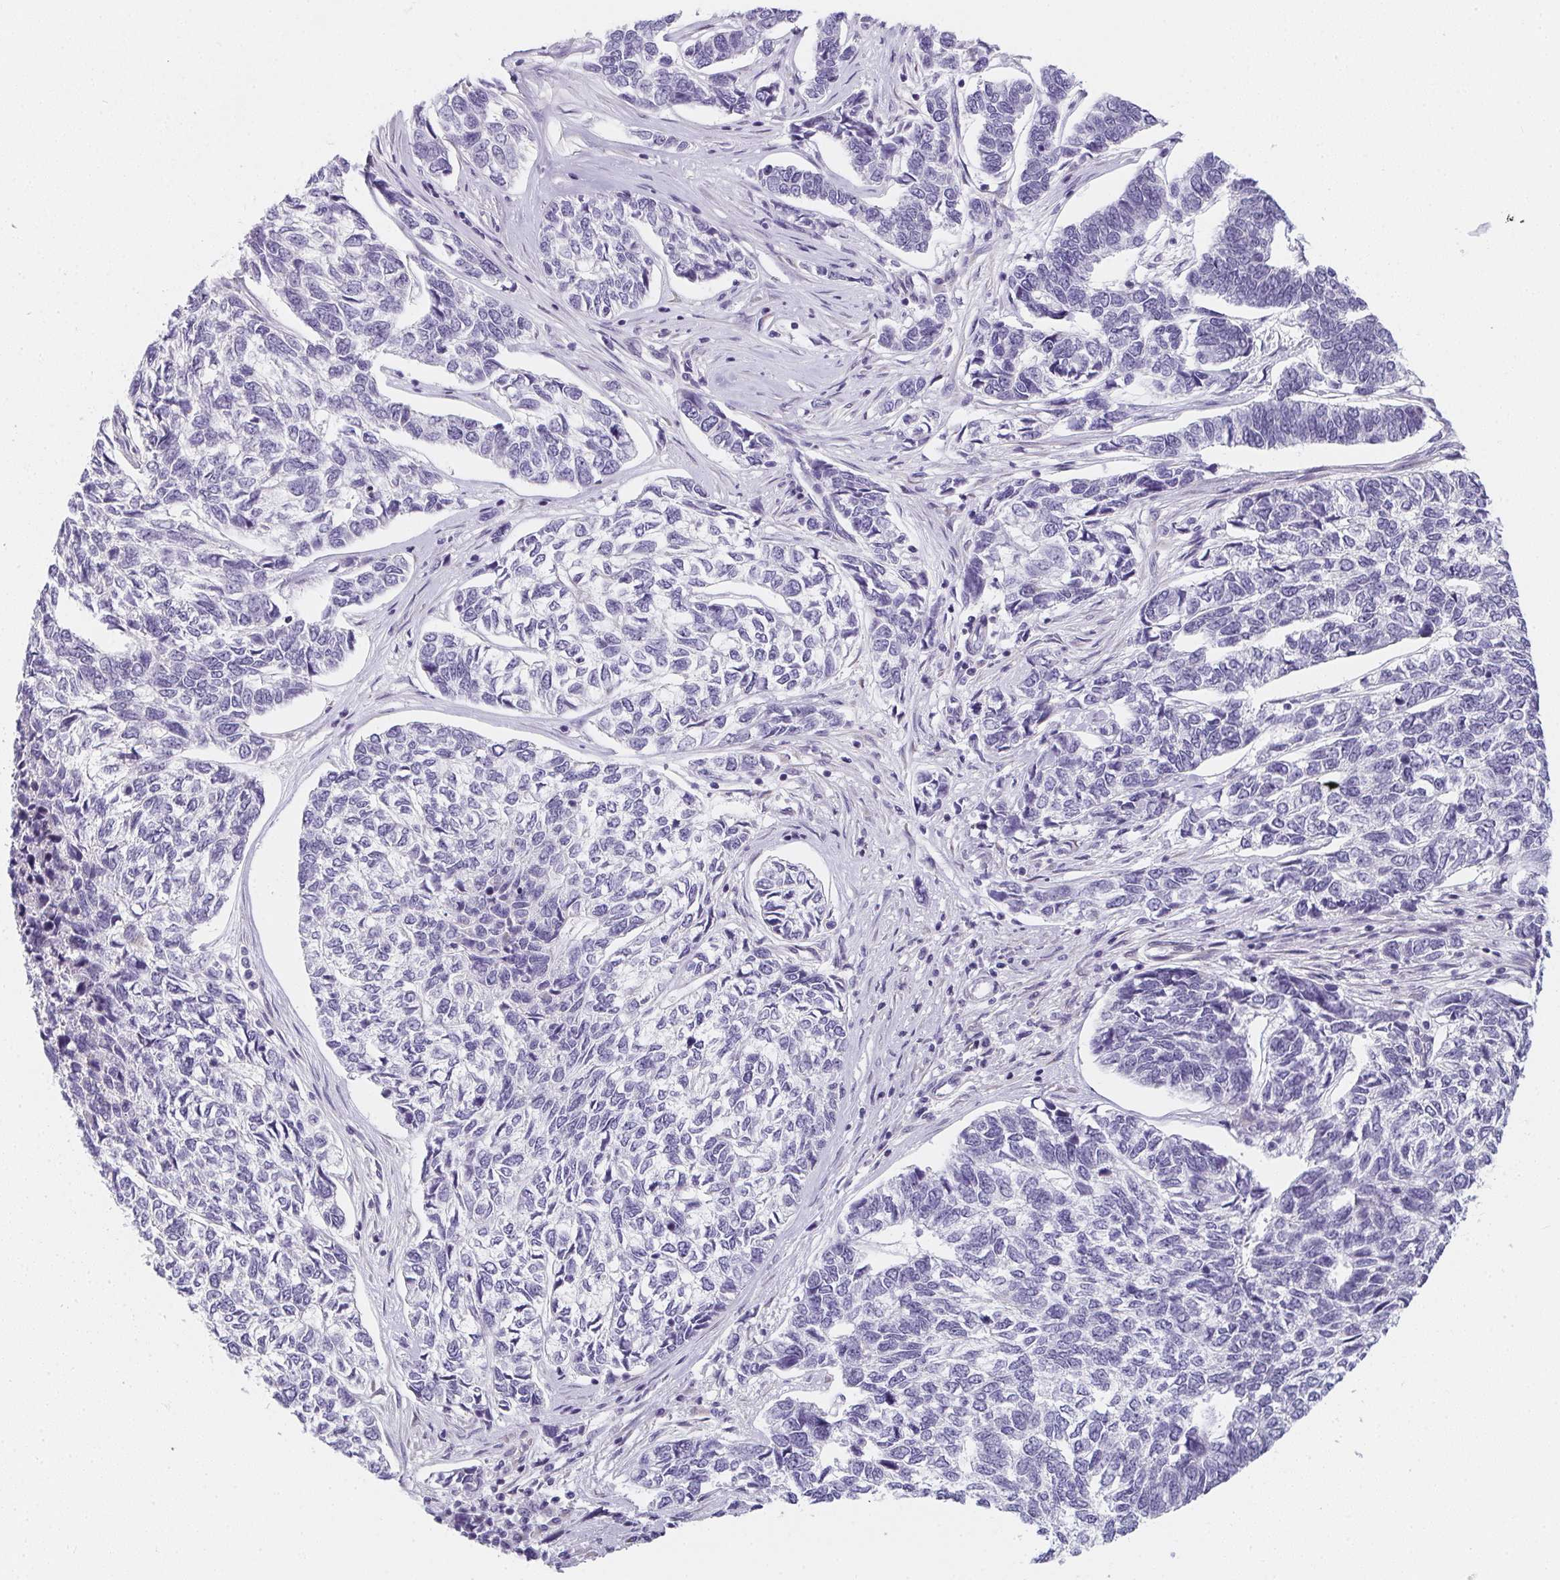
{"staining": {"intensity": "negative", "quantity": "none", "location": "none"}, "tissue": "skin cancer", "cell_type": "Tumor cells", "image_type": "cancer", "snomed": [{"axis": "morphology", "description": "Basal cell carcinoma"}, {"axis": "topography", "description": "Skin"}], "caption": "An immunohistochemistry (IHC) micrograph of skin basal cell carcinoma is shown. There is no staining in tumor cells of skin basal cell carcinoma.", "gene": "MAP1A", "patient": {"sex": "female", "age": 65}}